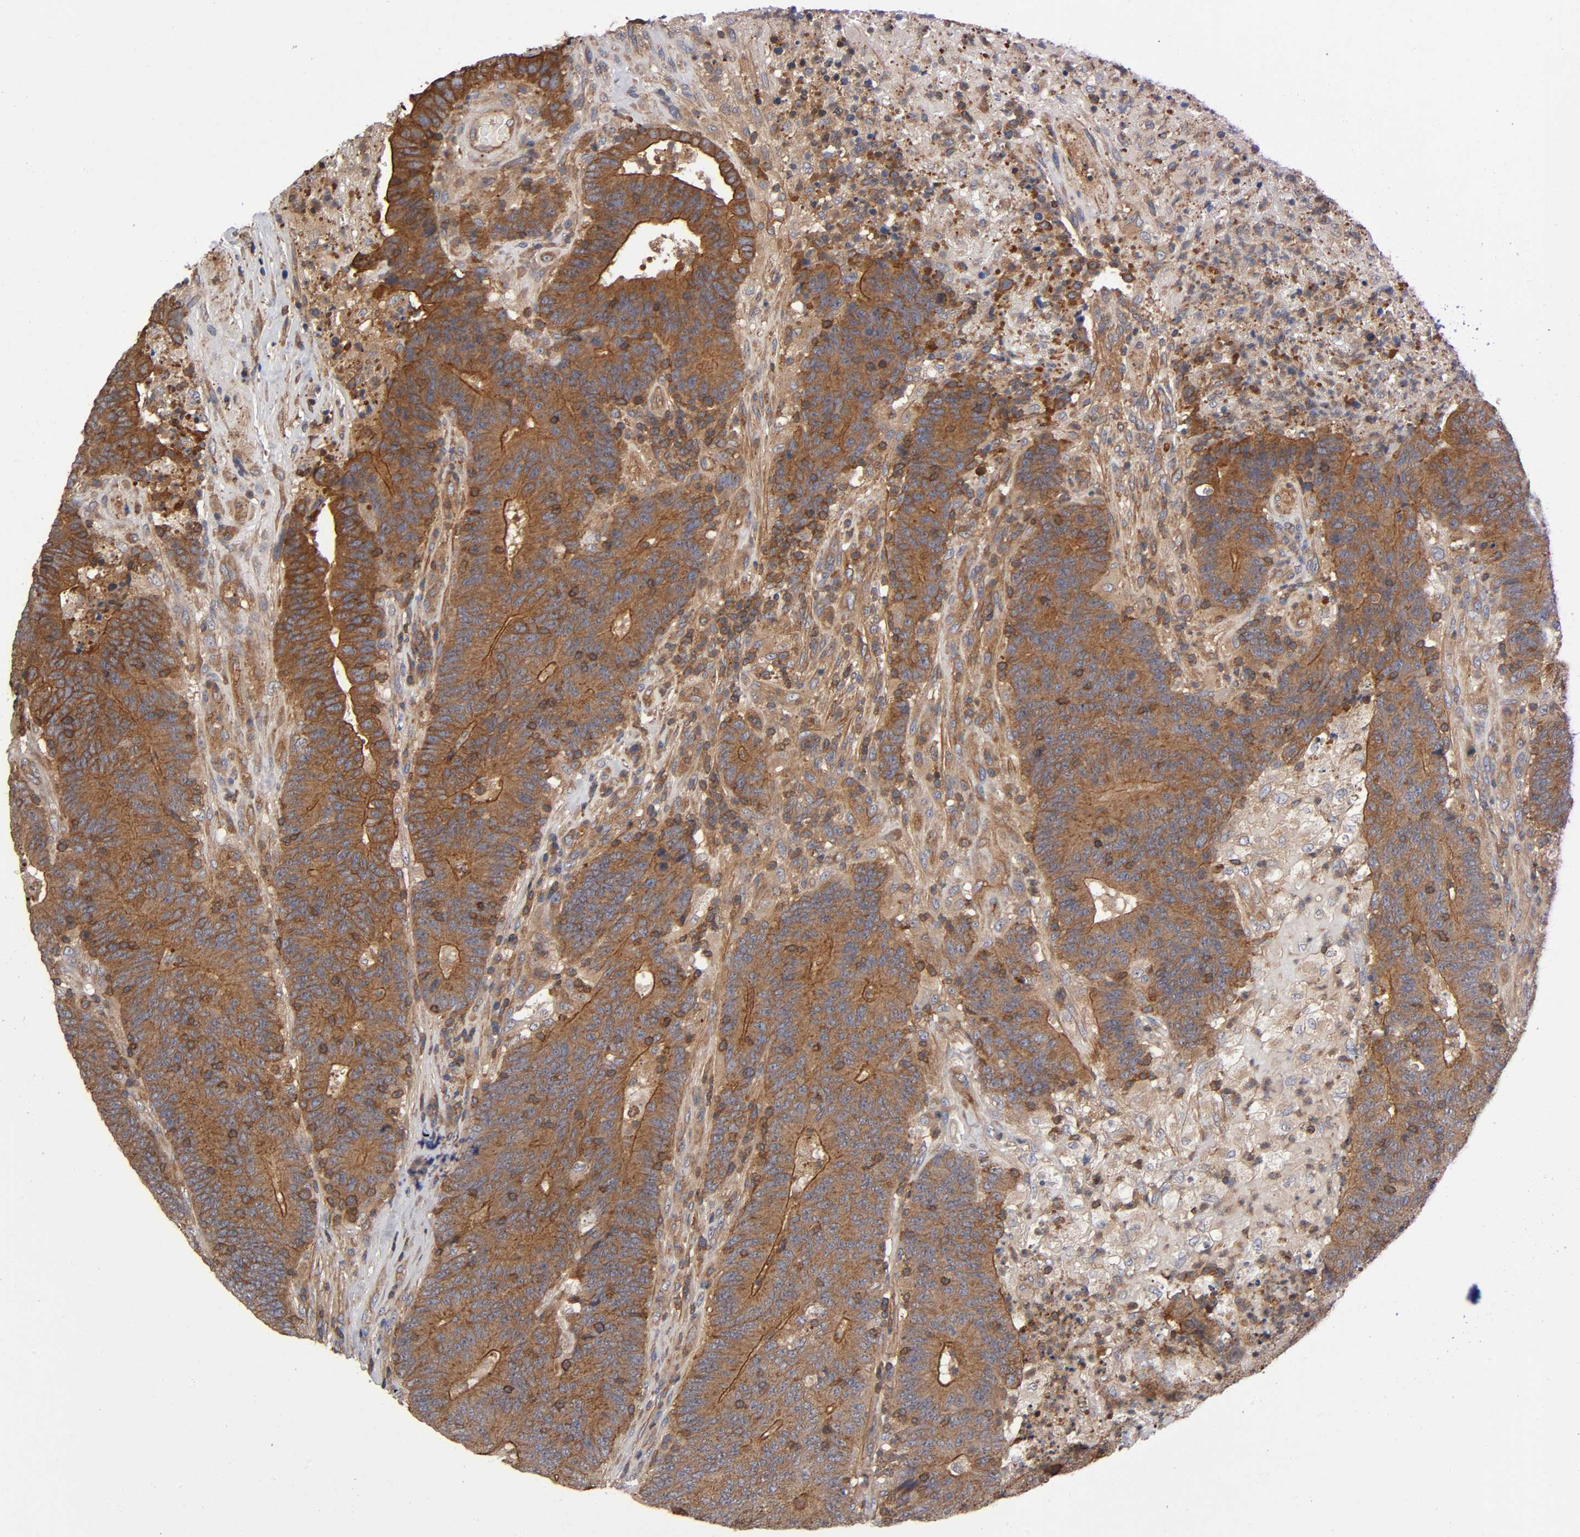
{"staining": {"intensity": "strong", "quantity": ">75%", "location": "cytoplasmic/membranous"}, "tissue": "colorectal cancer", "cell_type": "Tumor cells", "image_type": "cancer", "snomed": [{"axis": "morphology", "description": "Normal tissue, NOS"}, {"axis": "morphology", "description": "Adenocarcinoma, NOS"}, {"axis": "topography", "description": "Colon"}], "caption": "Protein expression analysis of colorectal cancer demonstrates strong cytoplasmic/membranous positivity in approximately >75% of tumor cells. Immunohistochemistry (ihc) stains the protein of interest in brown and the nuclei are stained blue.", "gene": "LAMTOR2", "patient": {"sex": "female", "age": 75}}